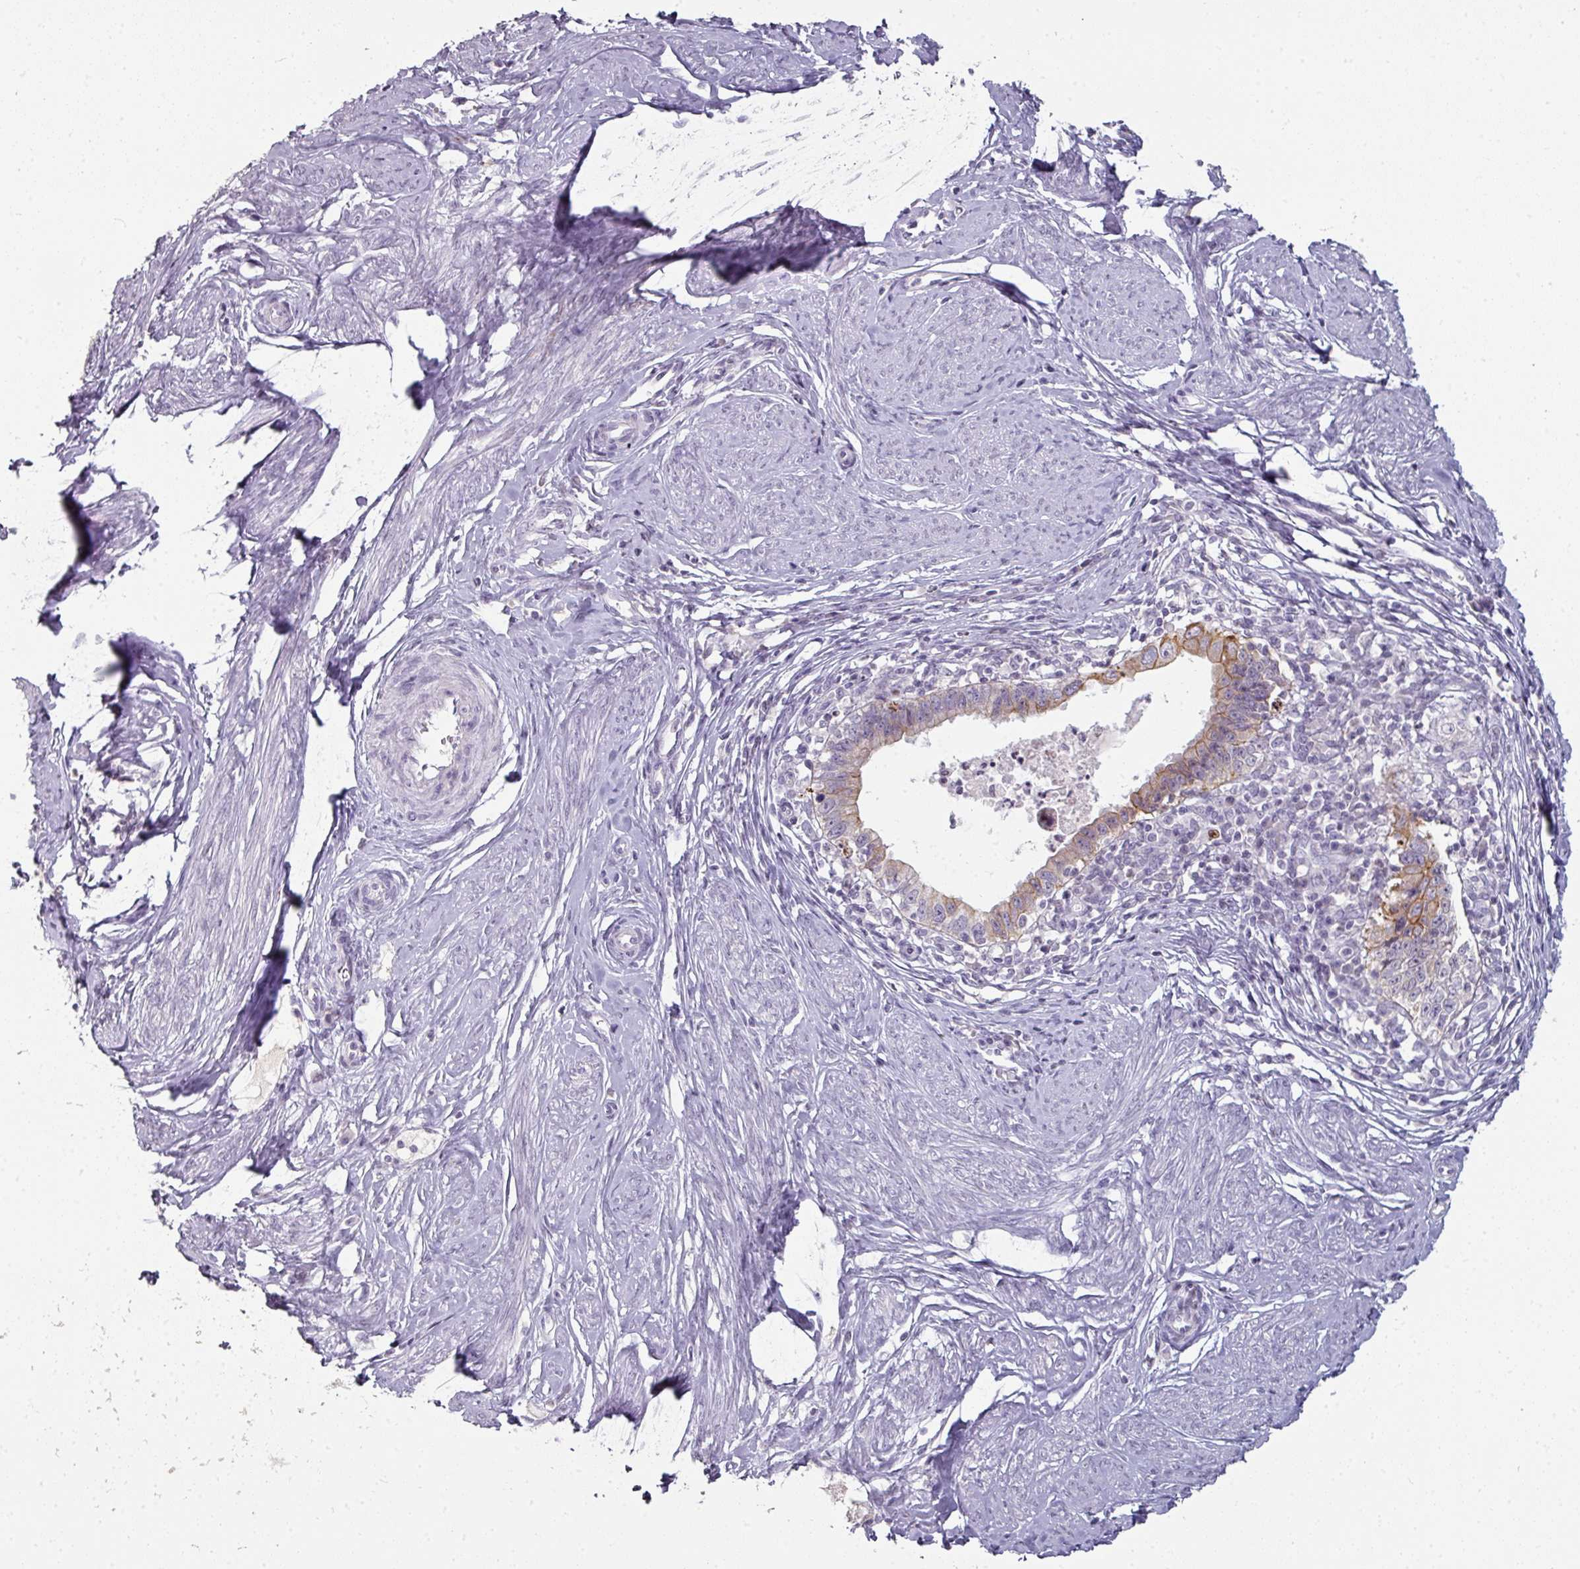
{"staining": {"intensity": "moderate", "quantity": "25%-75%", "location": "cytoplasmic/membranous"}, "tissue": "cervical cancer", "cell_type": "Tumor cells", "image_type": "cancer", "snomed": [{"axis": "morphology", "description": "Adenocarcinoma, NOS"}, {"axis": "topography", "description": "Cervix"}], "caption": "Immunohistochemical staining of human cervical cancer exhibits medium levels of moderate cytoplasmic/membranous expression in approximately 25%-75% of tumor cells. (brown staining indicates protein expression, while blue staining denotes nuclei).", "gene": "GTF2H3", "patient": {"sex": "female", "age": 36}}